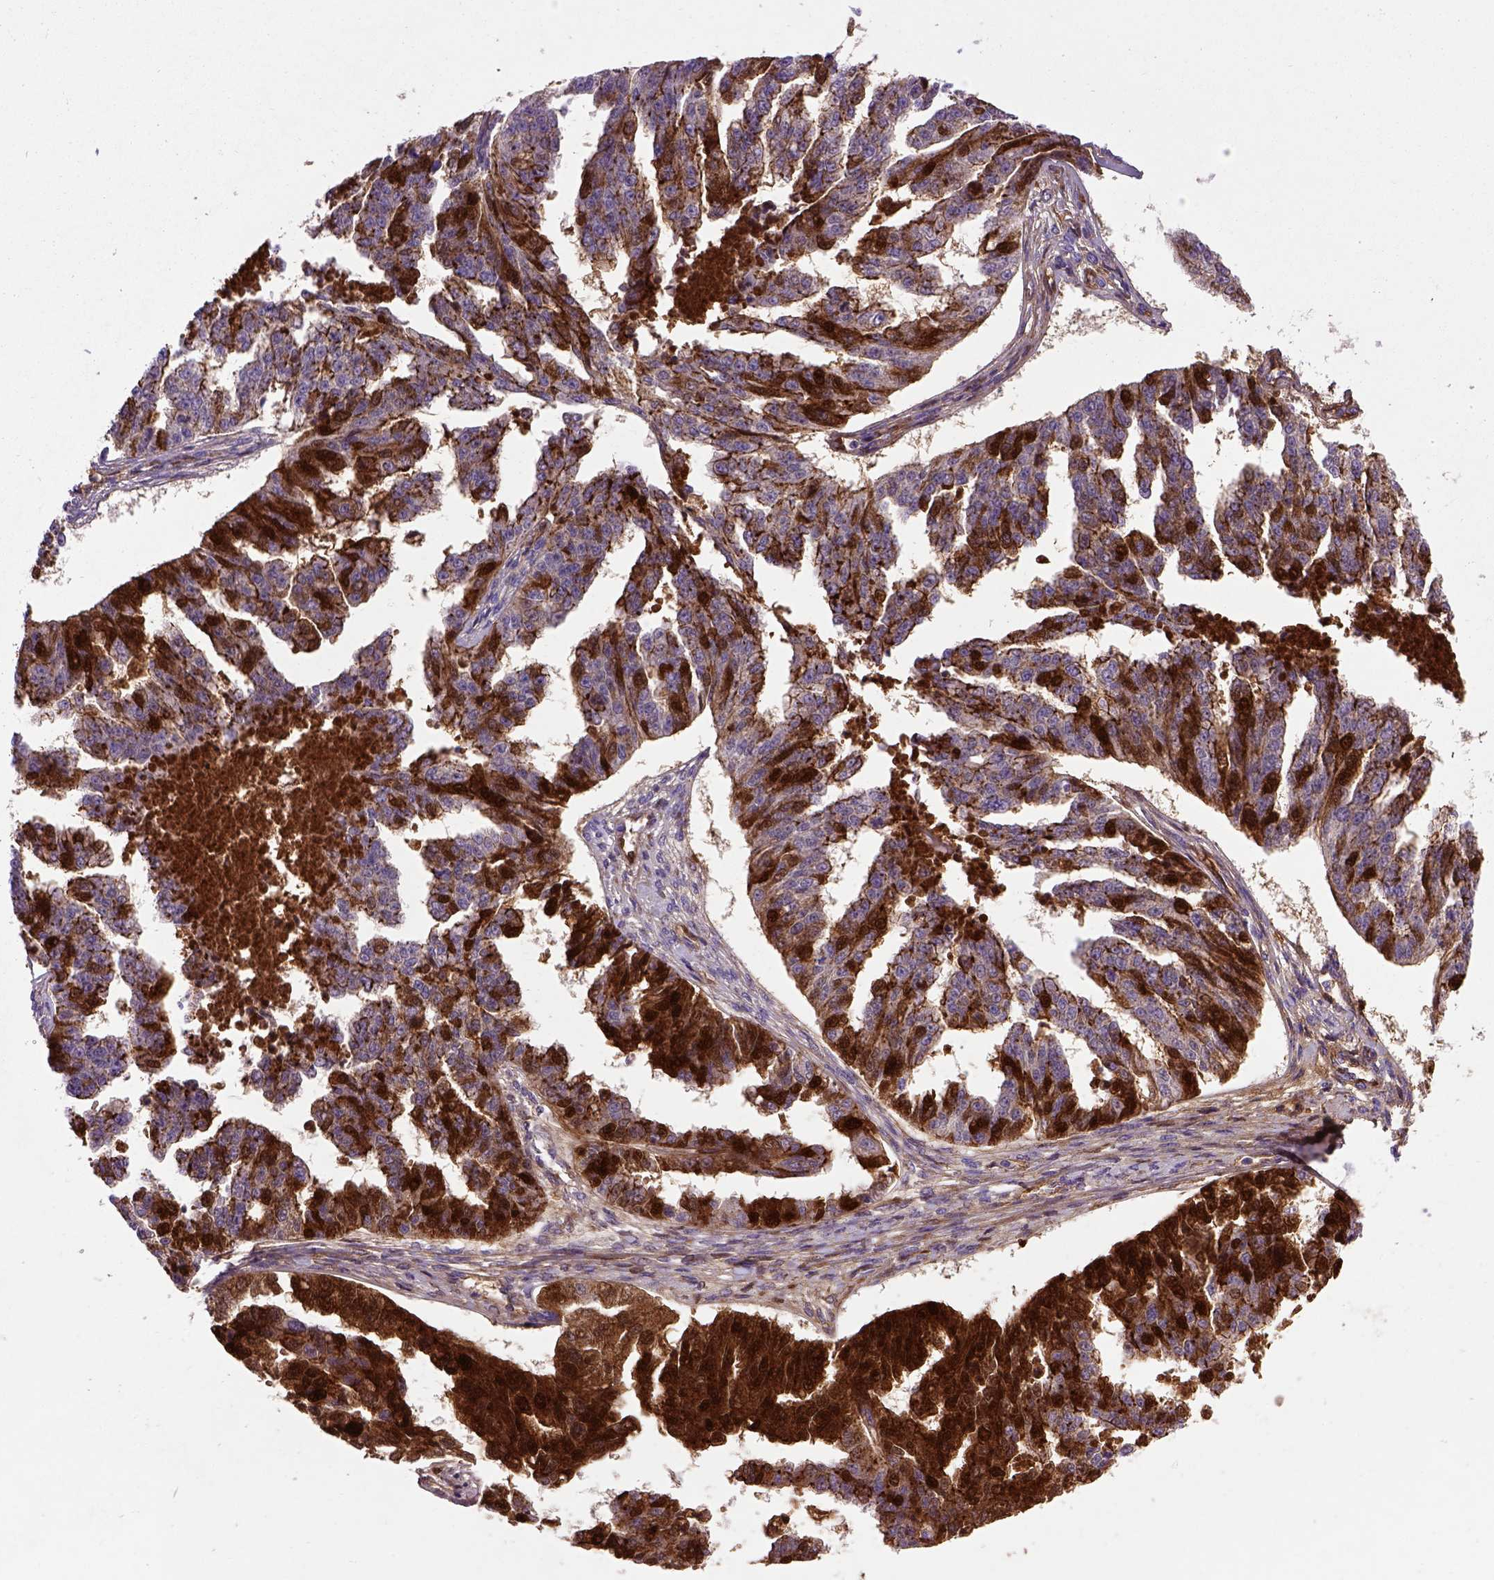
{"staining": {"intensity": "strong", "quantity": "25%-75%", "location": "cytoplasmic/membranous"}, "tissue": "ovarian cancer", "cell_type": "Tumor cells", "image_type": "cancer", "snomed": [{"axis": "morphology", "description": "Cystadenocarcinoma, serous, NOS"}, {"axis": "topography", "description": "Ovary"}], "caption": "Immunohistochemical staining of ovarian cancer (serous cystadenocarcinoma) exhibits strong cytoplasmic/membranous protein positivity in about 25%-75% of tumor cells.", "gene": "CDH1", "patient": {"sex": "female", "age": 58}}